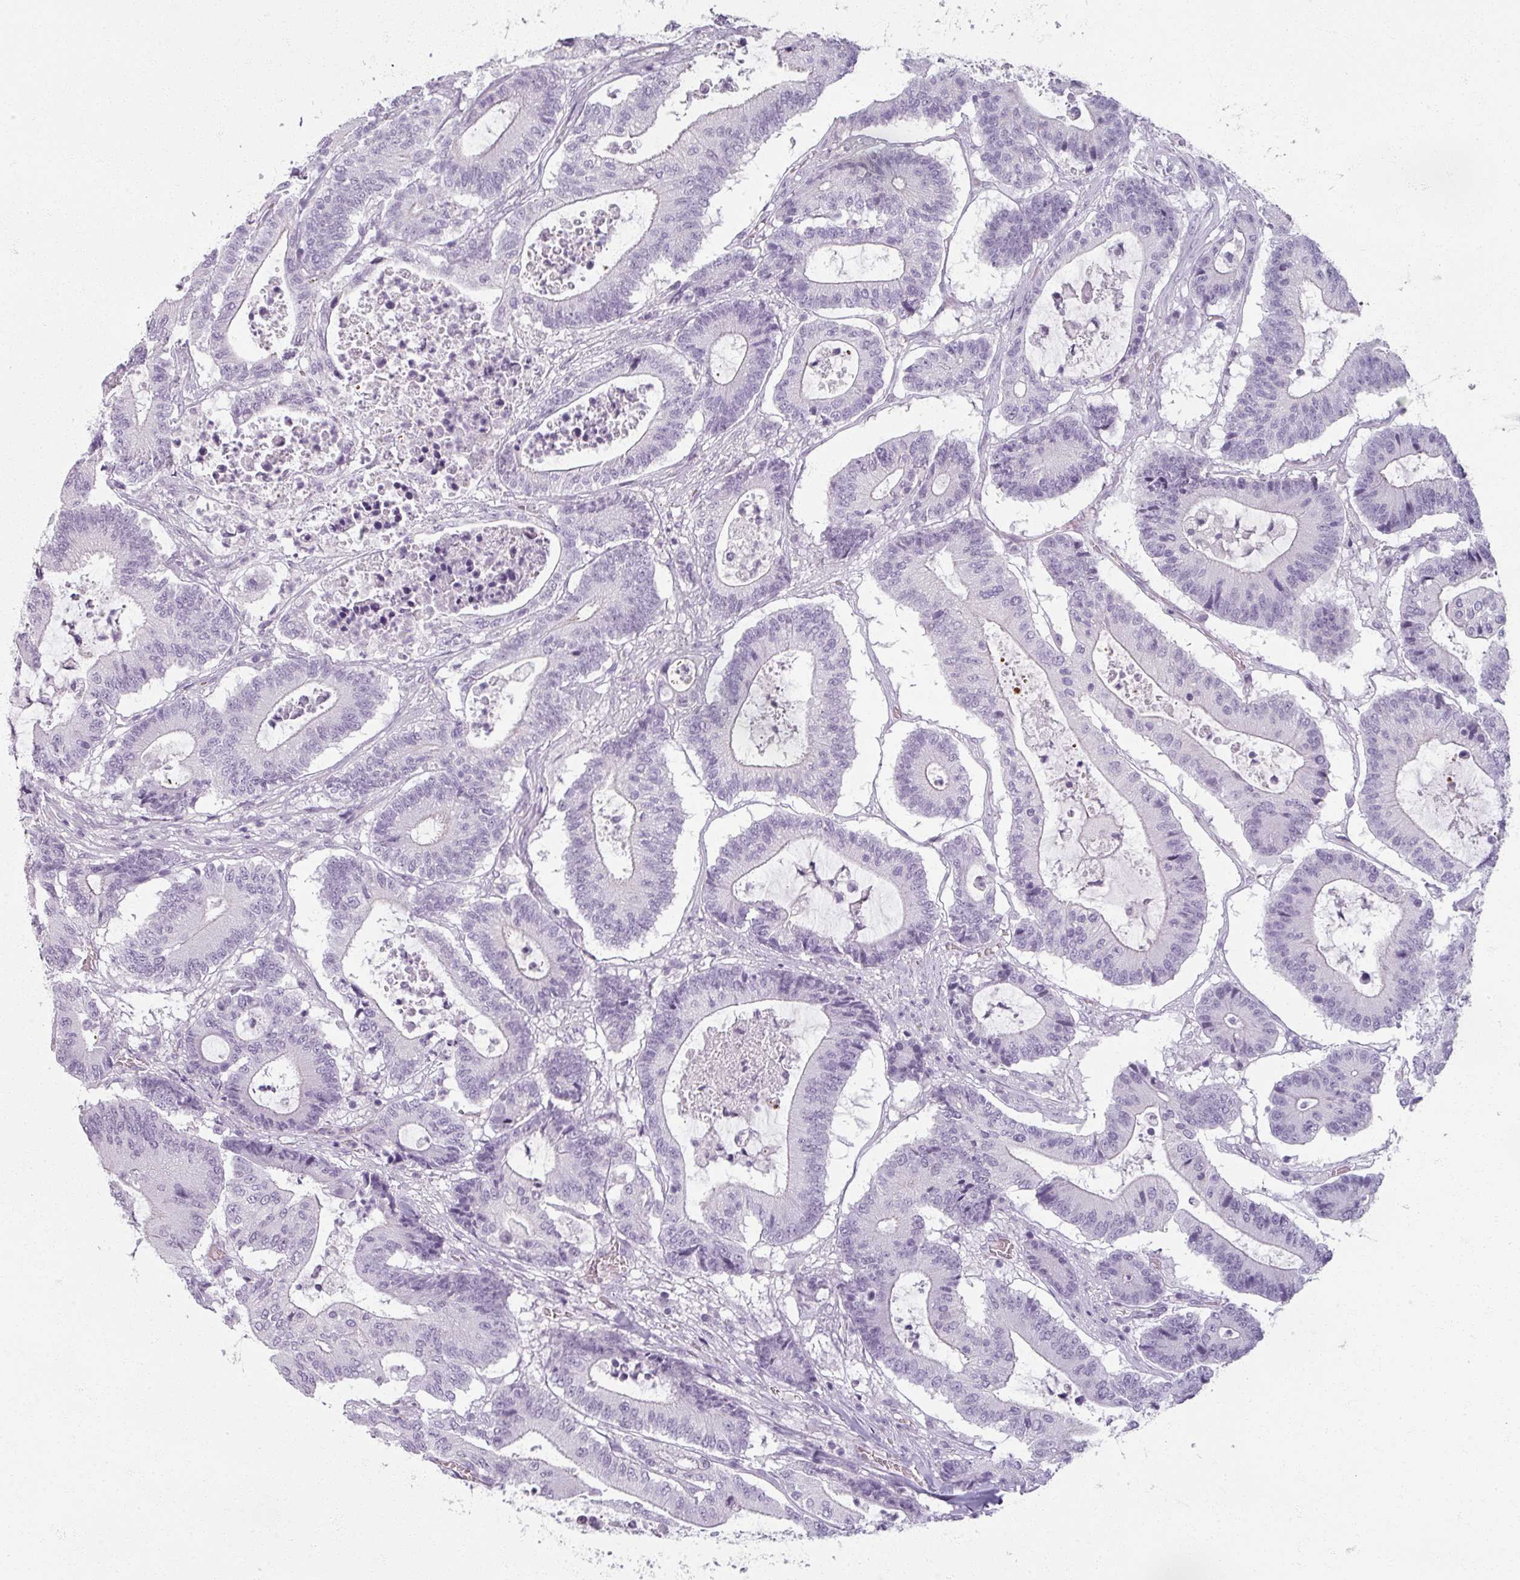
{"staining": {"intensity": "negative", "quantity": "none", "location": "none"}, "tissue": "colorectal cancer", "cell_type": "Tumor cells", "image_type": "cancer", "snomed": [{"axis": "morphology", "description": "Adenocarcinoma, NOS"}, {"axis": "topography", "description": "Colon"}], "caption": "Immunohistochemistry histopathology image of neoplastic tissue: human colorectal cancer stained with DAB (3,3'-diaminobenzidine) displays no significant protein positivity in tumor cells.", "gene": "RFPL2", "patient": {"sex": "female", "age": 84}}